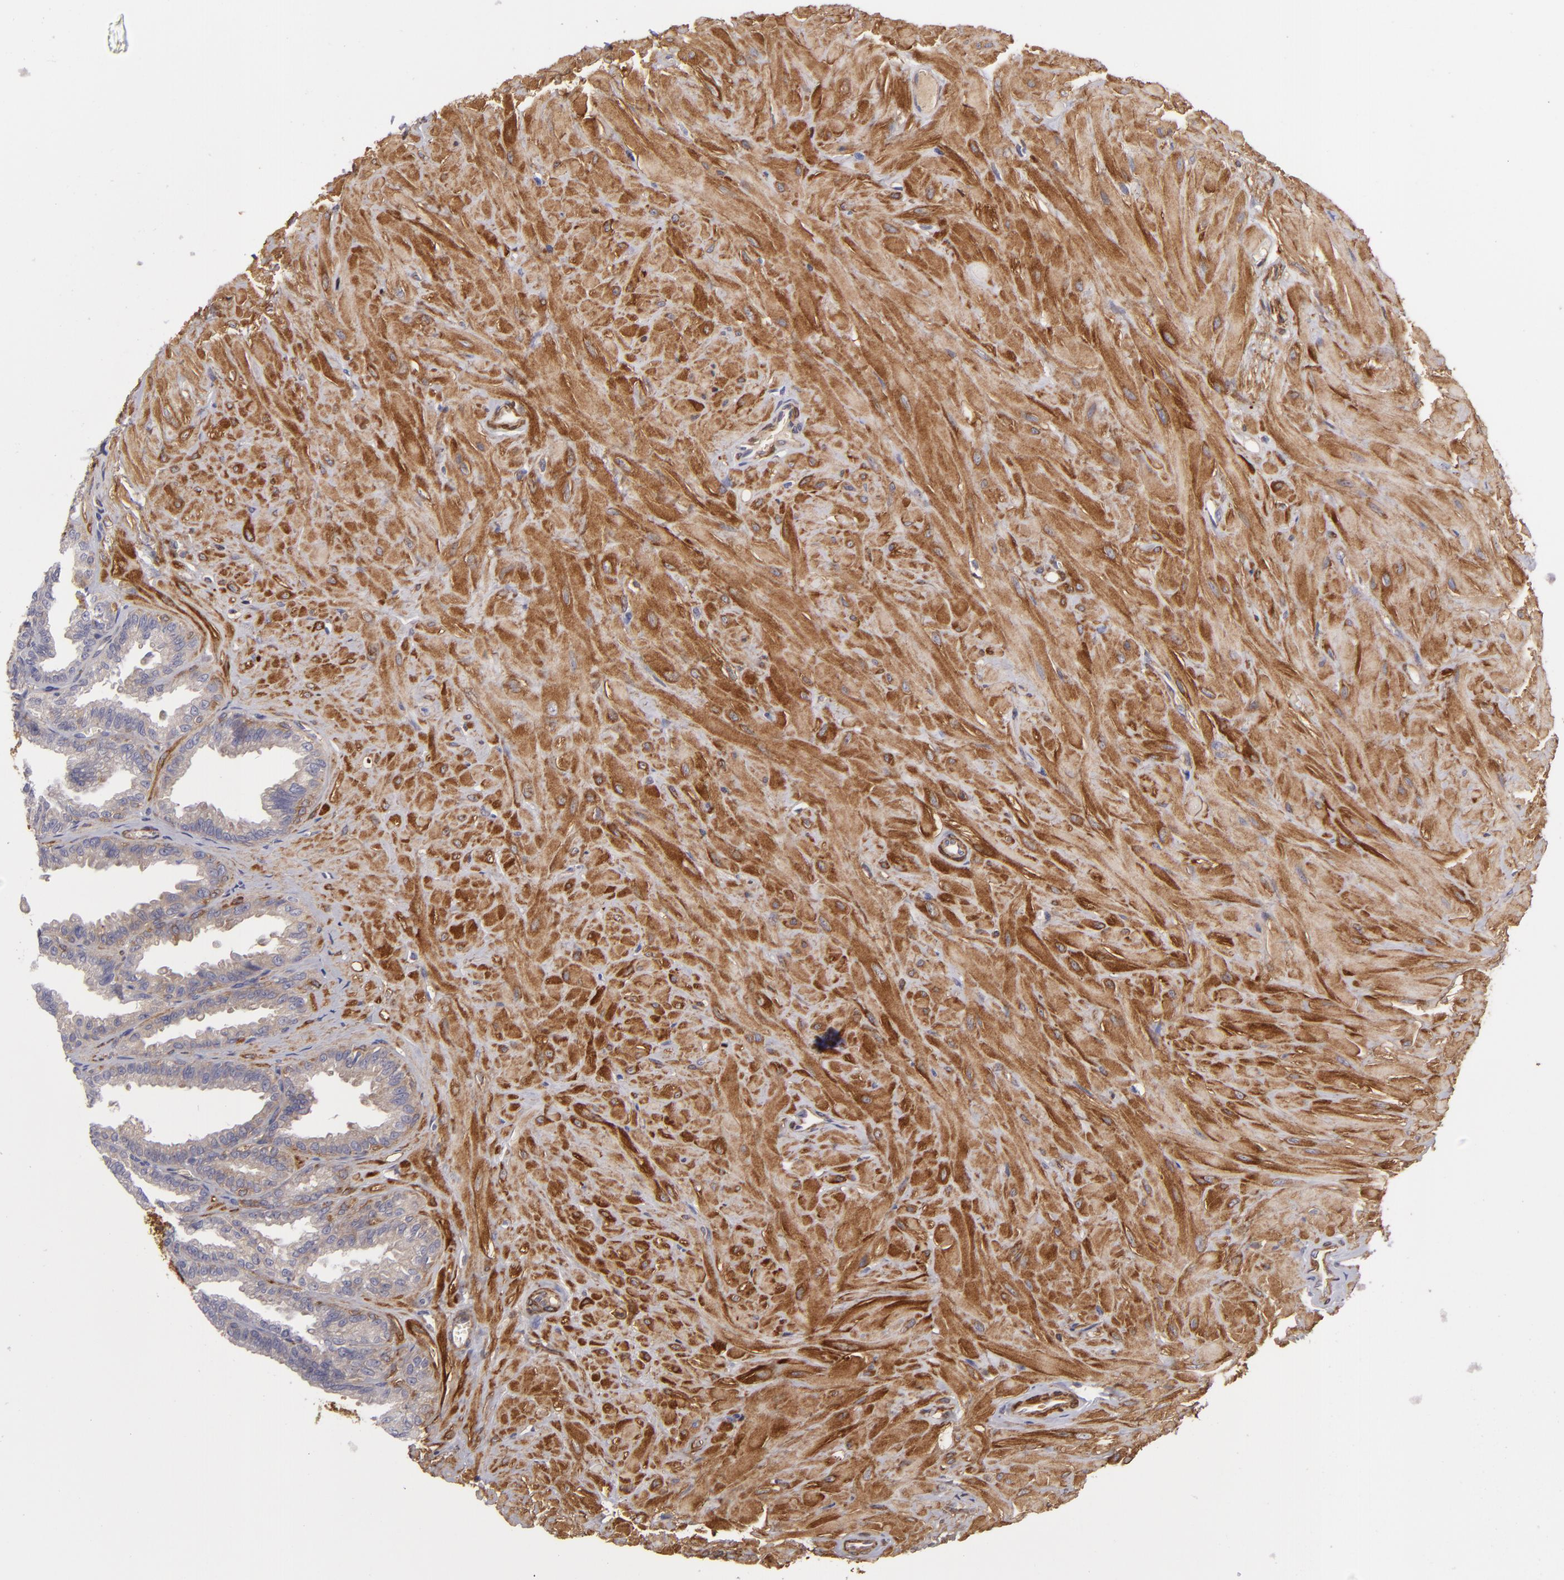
{"staining": {"intensity": "moderate", "quantity": "25%-75%", "location": "cytoplasmic/membranous"}, "tissue": "seminal vesicle", "cell_type": "Glandular cells", "image_type": "normal", "snomed": [{"axis": "morphology", "description": "Normal tissue, NOS"}, {"axis": "topography", "description": "Seminal veicle"}], "caption": "An image of human seminal vesicle stained for a protein reveals moderate cytoplasmic/membranous brown staining in glandular cells. (Brightfield microscopy of DAB IHC at high magnification).", "gene": "VCL", "patient": {"sex": "male", "age": 26}}